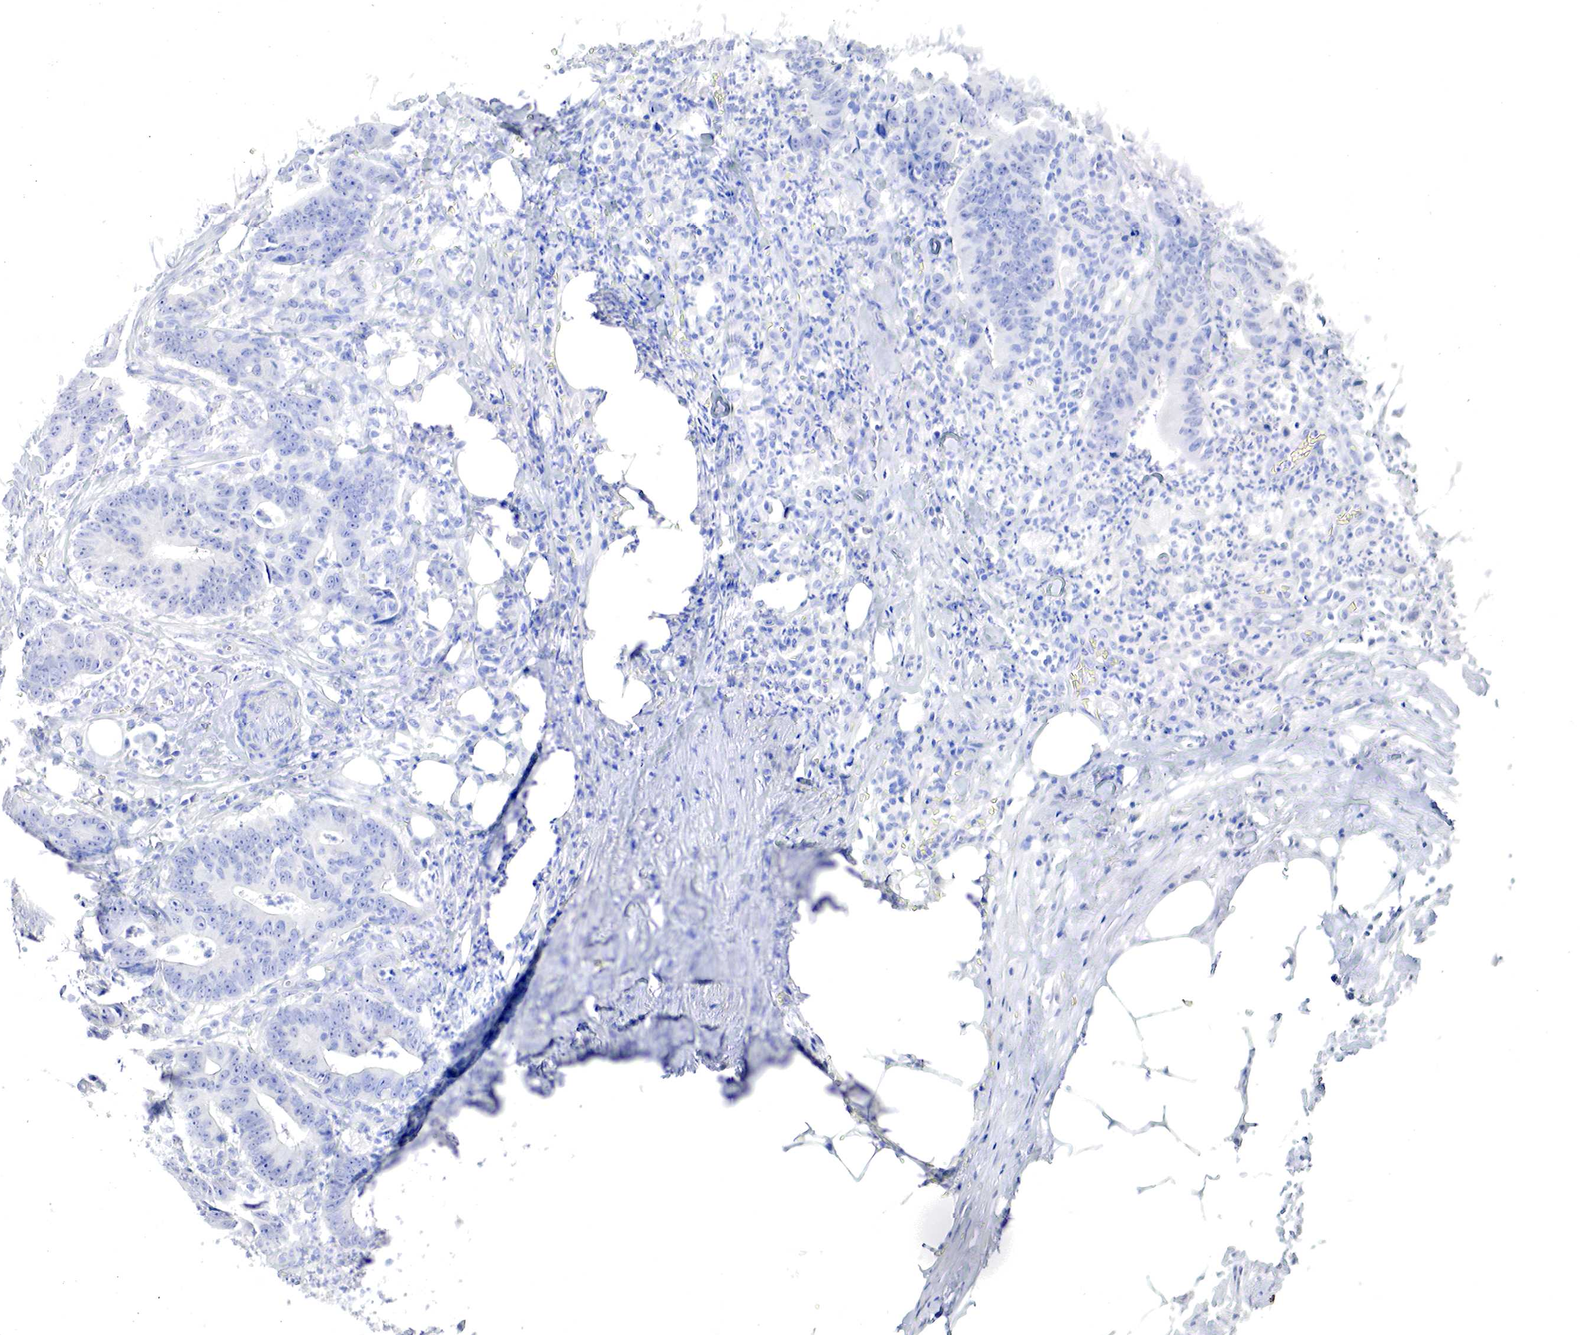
{"staining": {"intensity": "negative", "quantity": "none", "location": "none"}, "tissue": "colorectal cancer", "cell_type": "Tumor cells", "image_type": "cancer", "snomed": [{"axis": "morphology", "description": "Adenocarcinoma, NOS"}, {"axis": "topography", "description": "Colon"}], "caption": "An IHC image of colorectal cancer (adenocarcinoma) is shown. There is no staining in tumor cells of colorectal cancer (adenocarcinoma).", "gene": "OTC", "patient": {"sex": "female", "age": 76}}